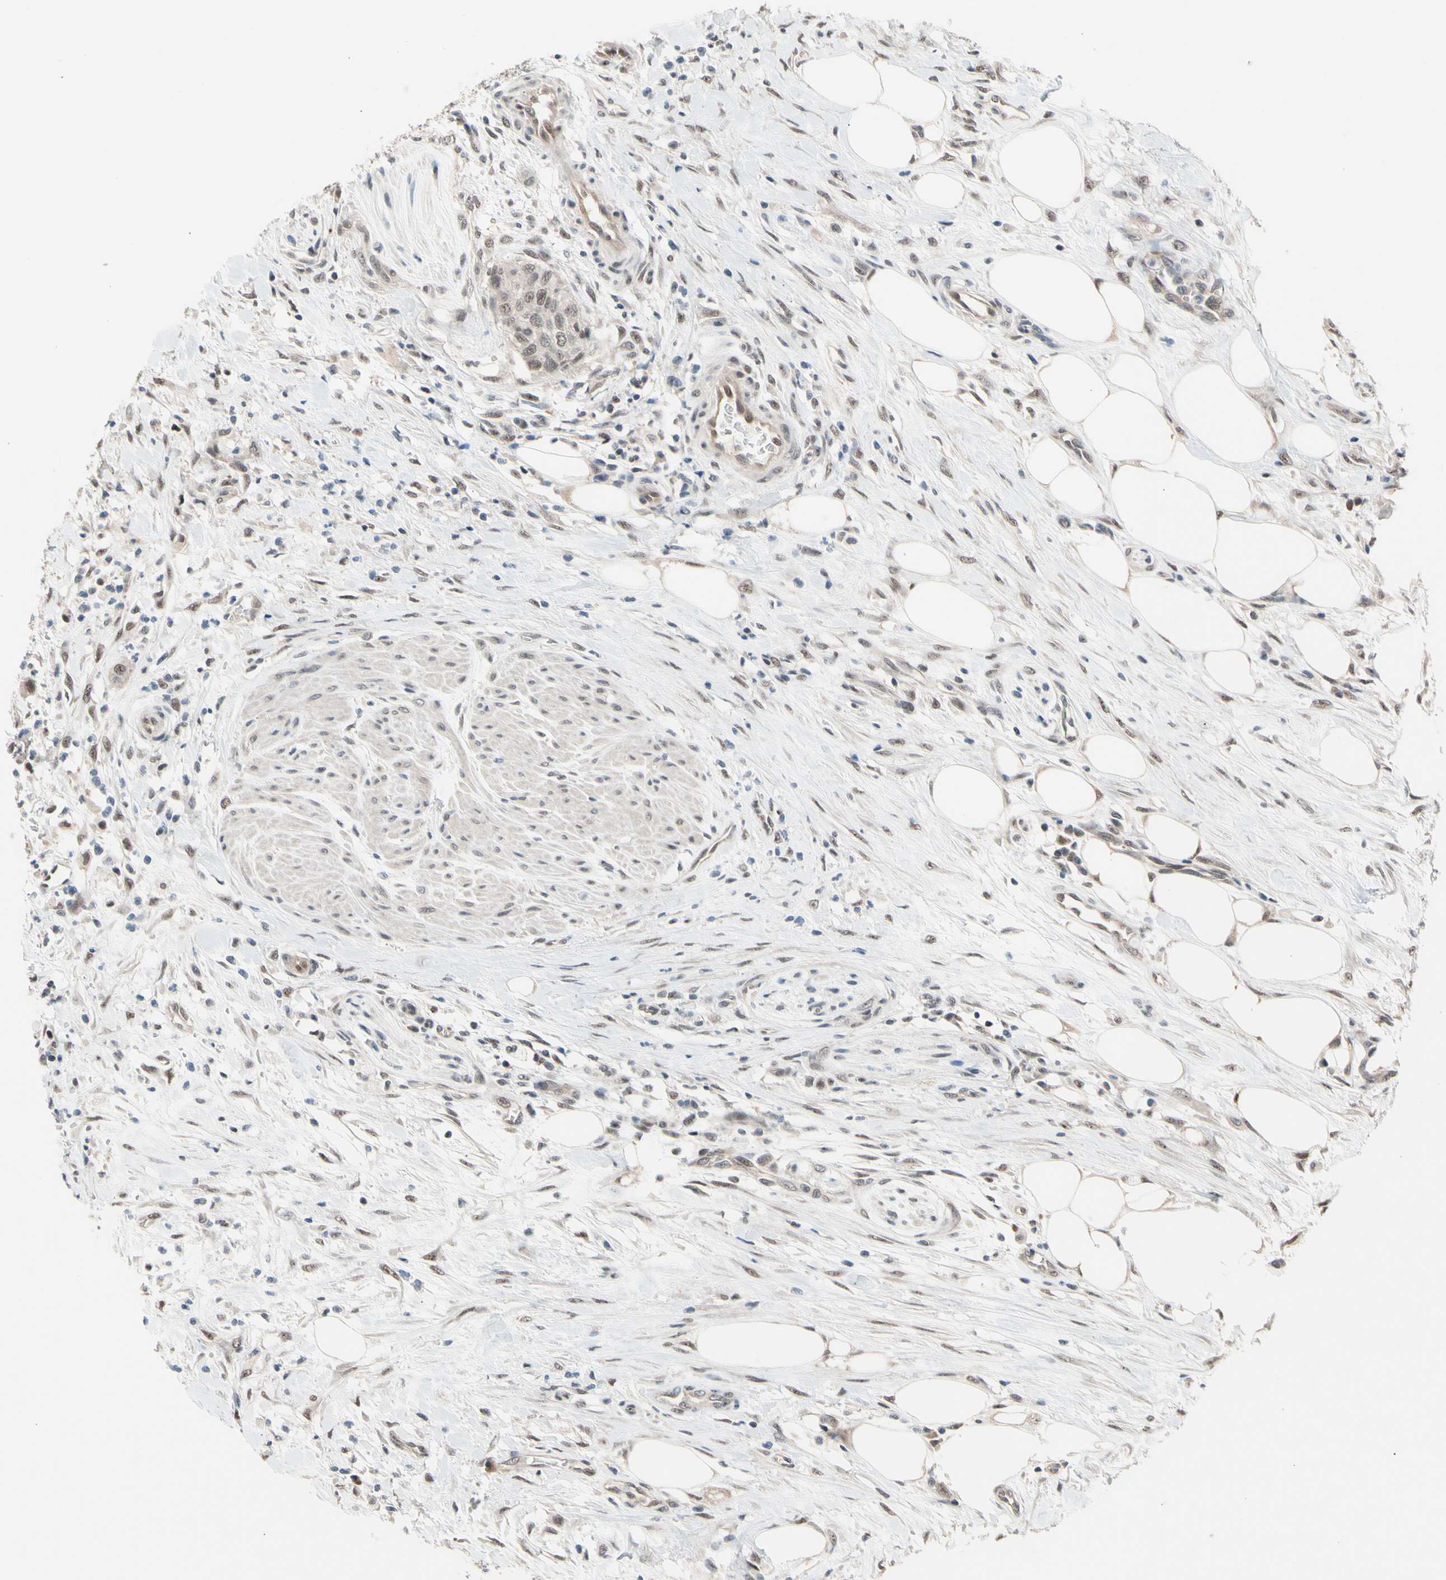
{"staining": {"intensity": "weak", "quantity": ">75%", "location": "cytoplasmic/membranous,nuclear"}, "tissue": "urothelial cancer", "cell_type": "Tumor cells", "image_type": "cancer", "snomed": [{"axis": "morphology", "description": "Urothelial carcinoma, High grade"}, {"axis": "topography", "description": "Urinary bladder"}], "caption": "Urothelial cancer stained with a protein marker displays weak staining in tumor cells.", "gene": "NGEF", "patient": {"sex": "male", "age": 35}}